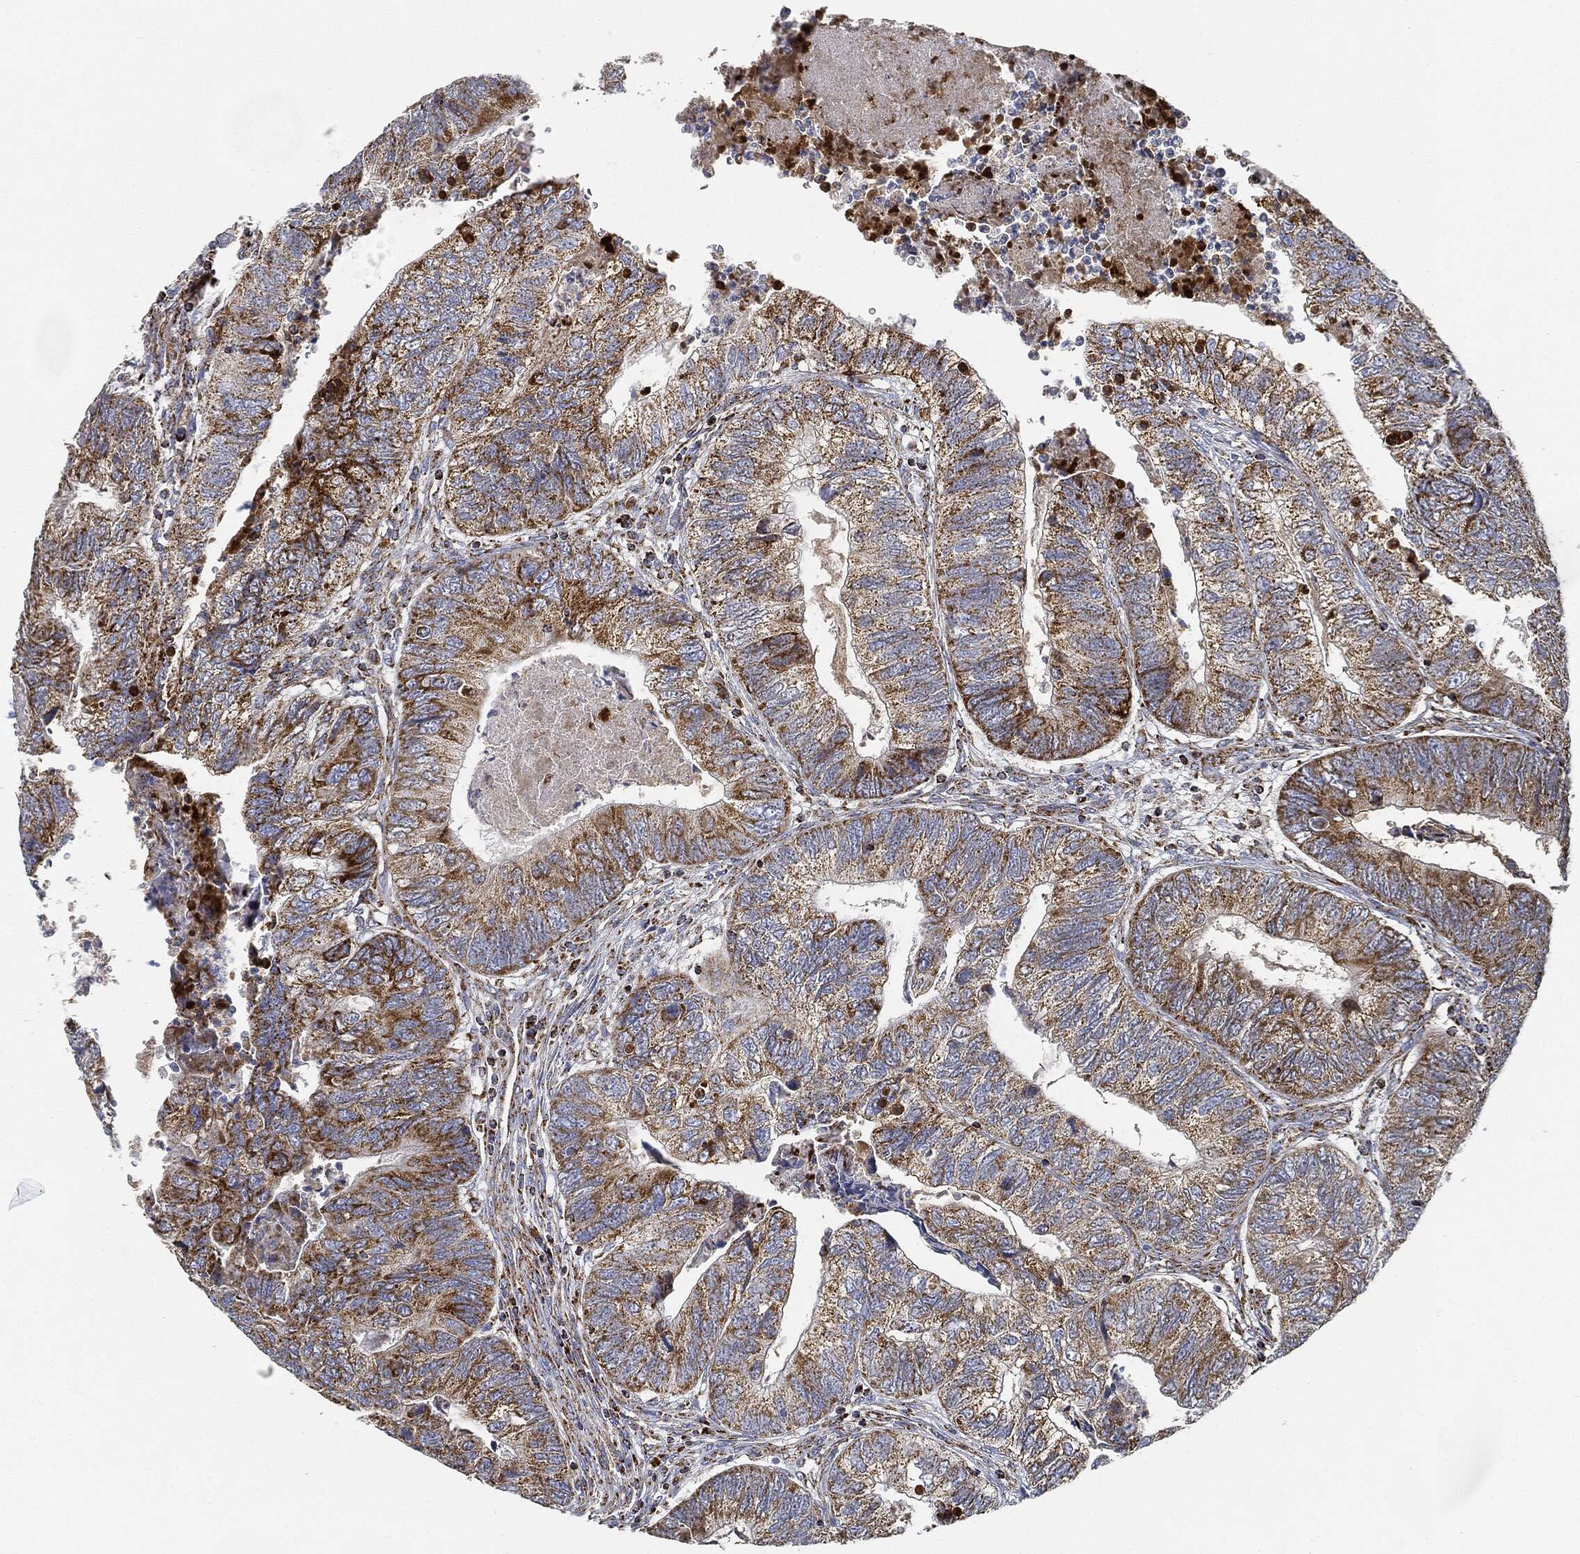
{"staining": {"intensity": "strong", "quantity": ">75%", "location": "cytoplasmic/membranous"}, "tissue": "colorectal cancer", "cell_type": "Tumor cells", "image_type": "cancer", "snomed": [{"axis": "morphology", "description": "Adenocarcinoma, NOS"}, {"axis": "topography", "description": "Colon"}], "caption": "A brown stain labels strong cytoplasmic/membranous expression of a protein in human colorectal cancer (adenocarcinoma) tumor cells.", "gene": "CAPN15", "patient": {"sex": "female", "age": 67}}